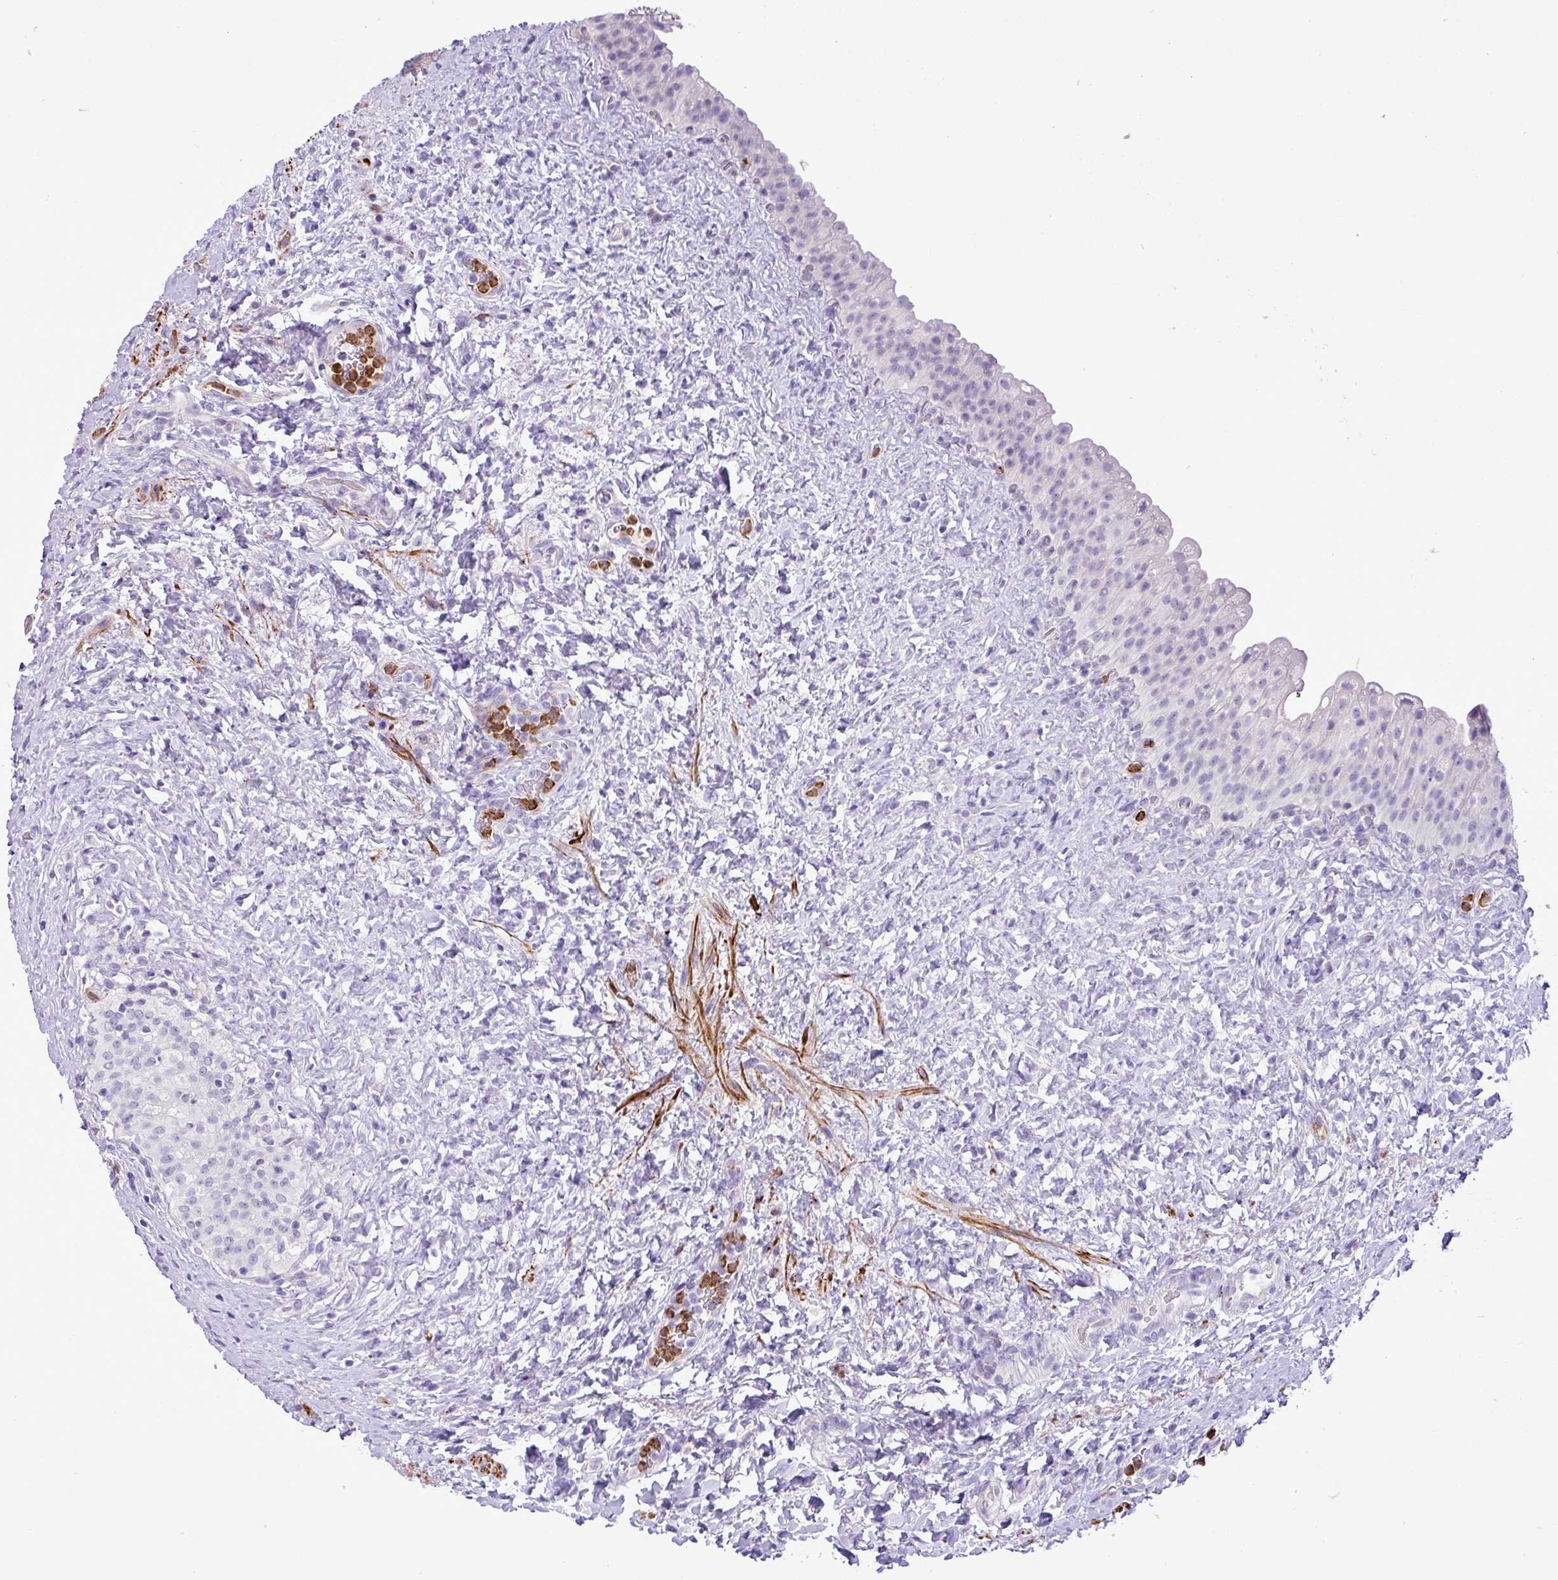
{"staining": {"intensity": "negative", "quantity": "none", "location": "none"}, "tissue": "urinary bladder", "cell_type": "Urothelial cells", "image_type": "normal", "snomed": [{"axis": "morphology", "description": "Normal tissue, NOS"}, {"axis": "topography", "description": "Urinary bladder"}], "caption": "A photomicrograph of urinary bladder stained for a protein displays no brown staining in urothelial cells.", "gene": "ZSCAN5A", "patient": {"sex": "female", "age": 27}}